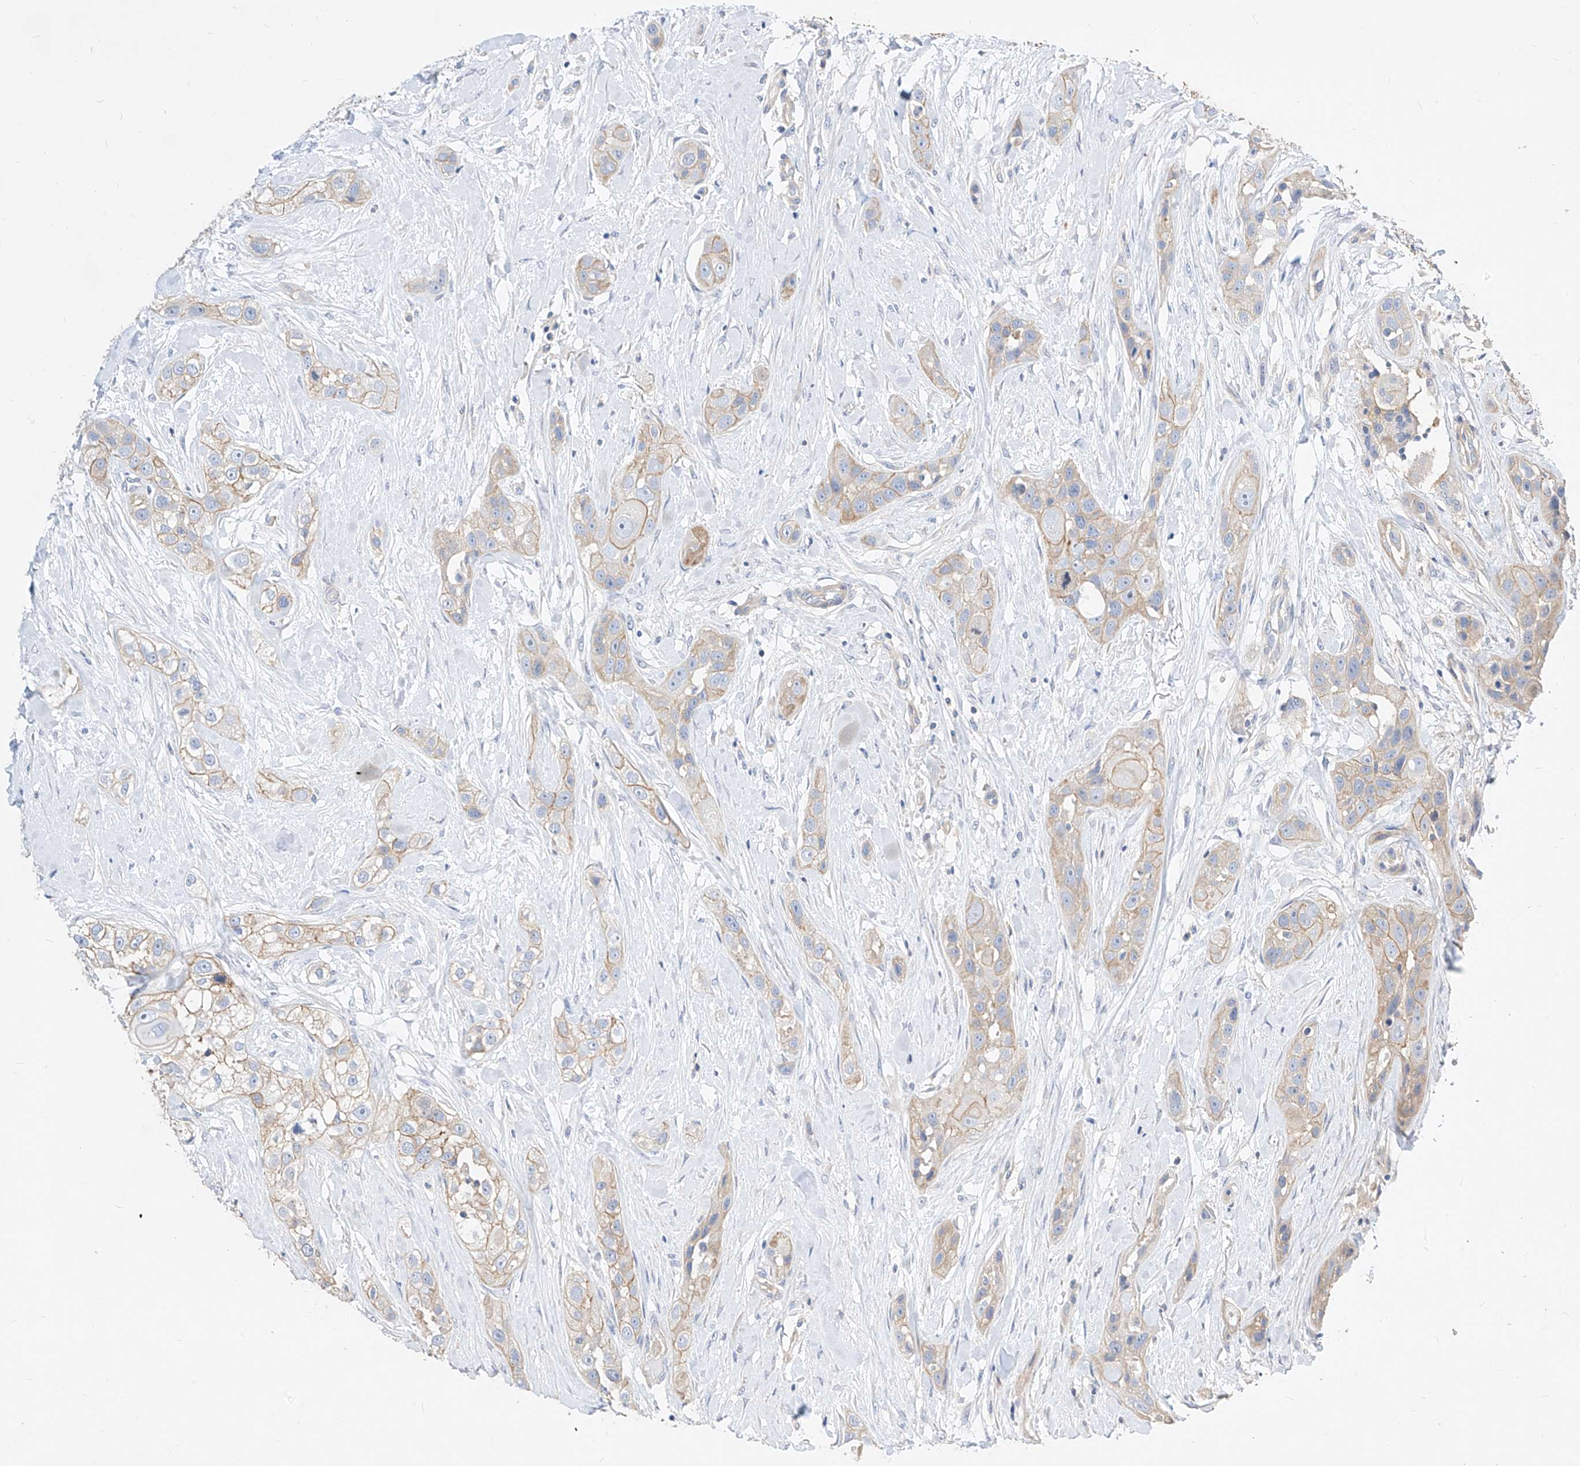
{"staining": {"intensity": "weak", "quantity": "<25%", "location": "cytoplasmic/membranous"}, "tissue": "head and neck cancer", "cell_type": "Tumor cells", "image_type": "cancer", "snomed": [{"axis": "morphology", "description": "Normal tissue, NOS"}, {"axis": "morphology", "description": "Squamous cell carcinoma, NOS"}, {"axis": "topography", "description": "Skeletal muscle"}, {"axis": "topography", "description": "Head-Neck"}], "caption": "Immunohistochemistry (IHC) photomicrograph of neoplastic tissue: human head and neck cancer stained with DAB (3,3'-diaminobenzidine) reveals no significant protein expression in tumor cells.", "gene": "SCGB2A1", "patient": {"sex": "male", "age": 51}}